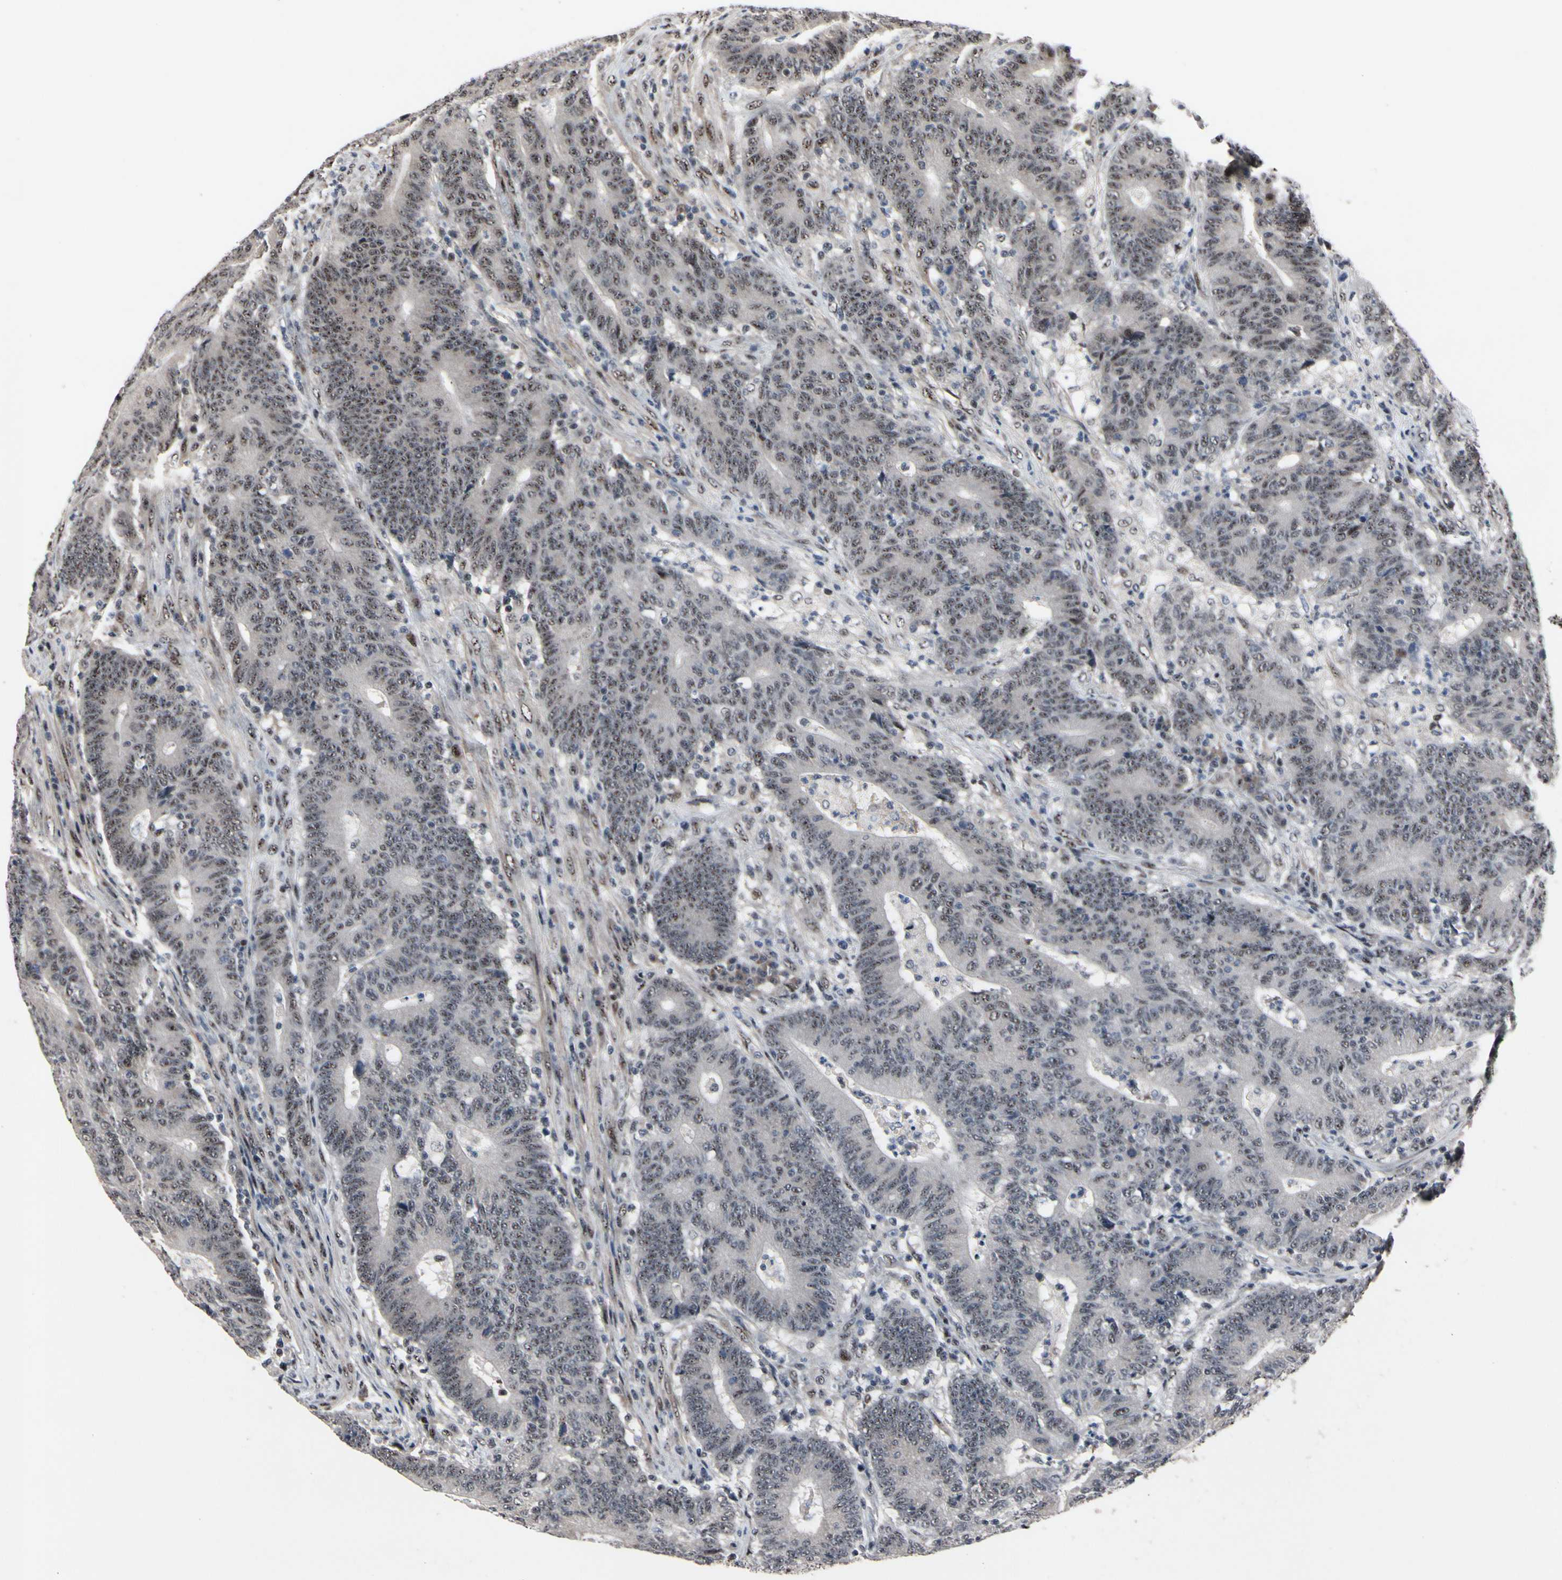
{"staining": {"intensity": "weak", "quantity": ">75%", "location": "nuclear"}, "tissue": "colorectal cancer", "cell_type": "Tumor cells", "image_type": "cancer", "snomed": [{"axis": "morphology", "description": "Normal tissue, NOS"}, {"axis": "morphology", "description": "Adenocarcinoma, NOS"}, {"axis": "topography", "description": "Colon"}], "caption": "A brown stain highlights weak nuclear positivity of a protein in human colorectal cancer tumor cells.", "gene": "SOX7", "patient": {"sex": "female", "age": 75}}